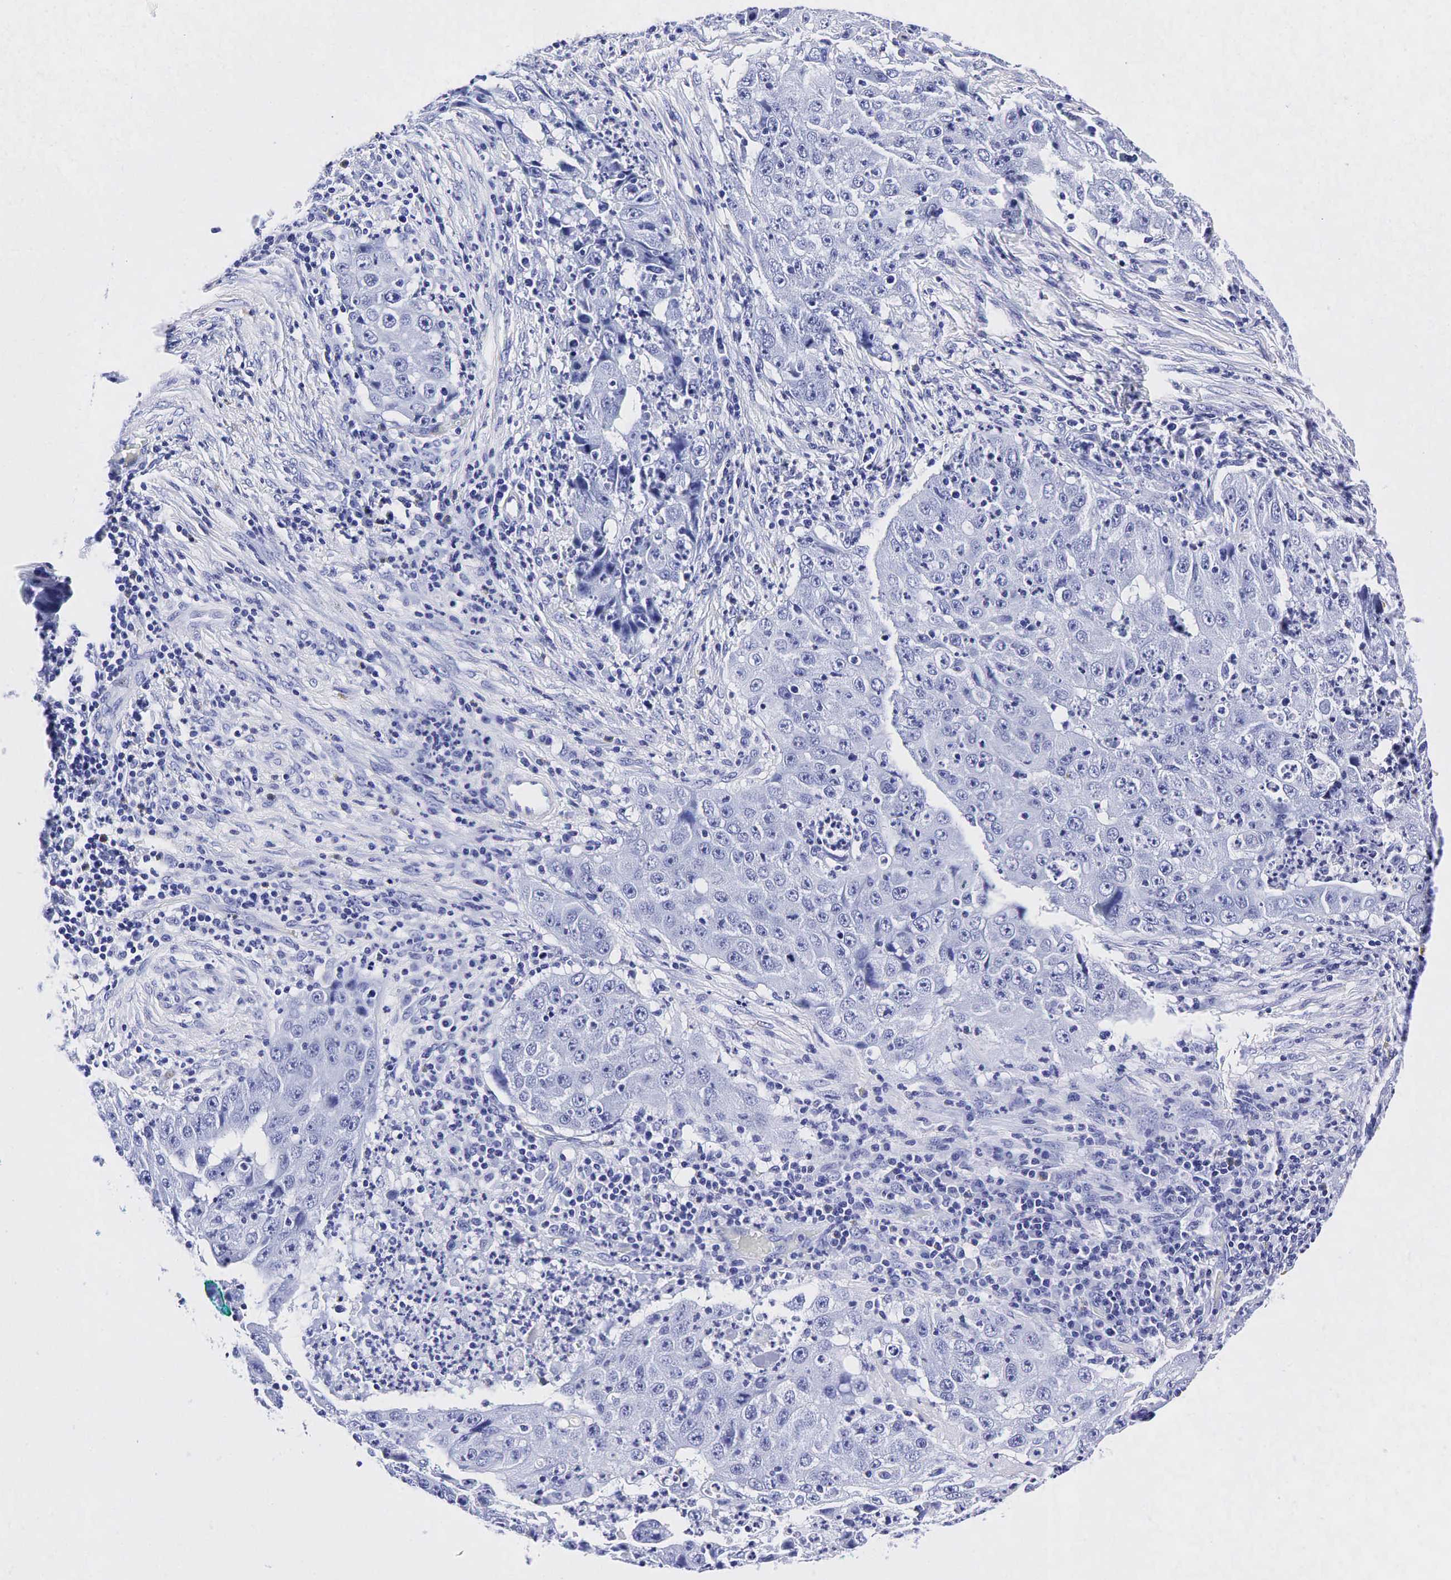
{"staining": {"intensity": "negative", "quantity": "none", "location": "none"}, "tissue": "lung cancer", "cell_type": "Tumor cells", "image_type": "cancer", "snomed": [{"axis": "morphology", "description": "Squamous cell carcinoma, NOS"}, {"axis": "topography", "description": "Lung"}], "caption": "A micrograph of human lung cancer (squamous cell carcinoma) is negative for staining in tumor cells.", "gene": "TG", "patient": {"sex": "male", "age": 64}}